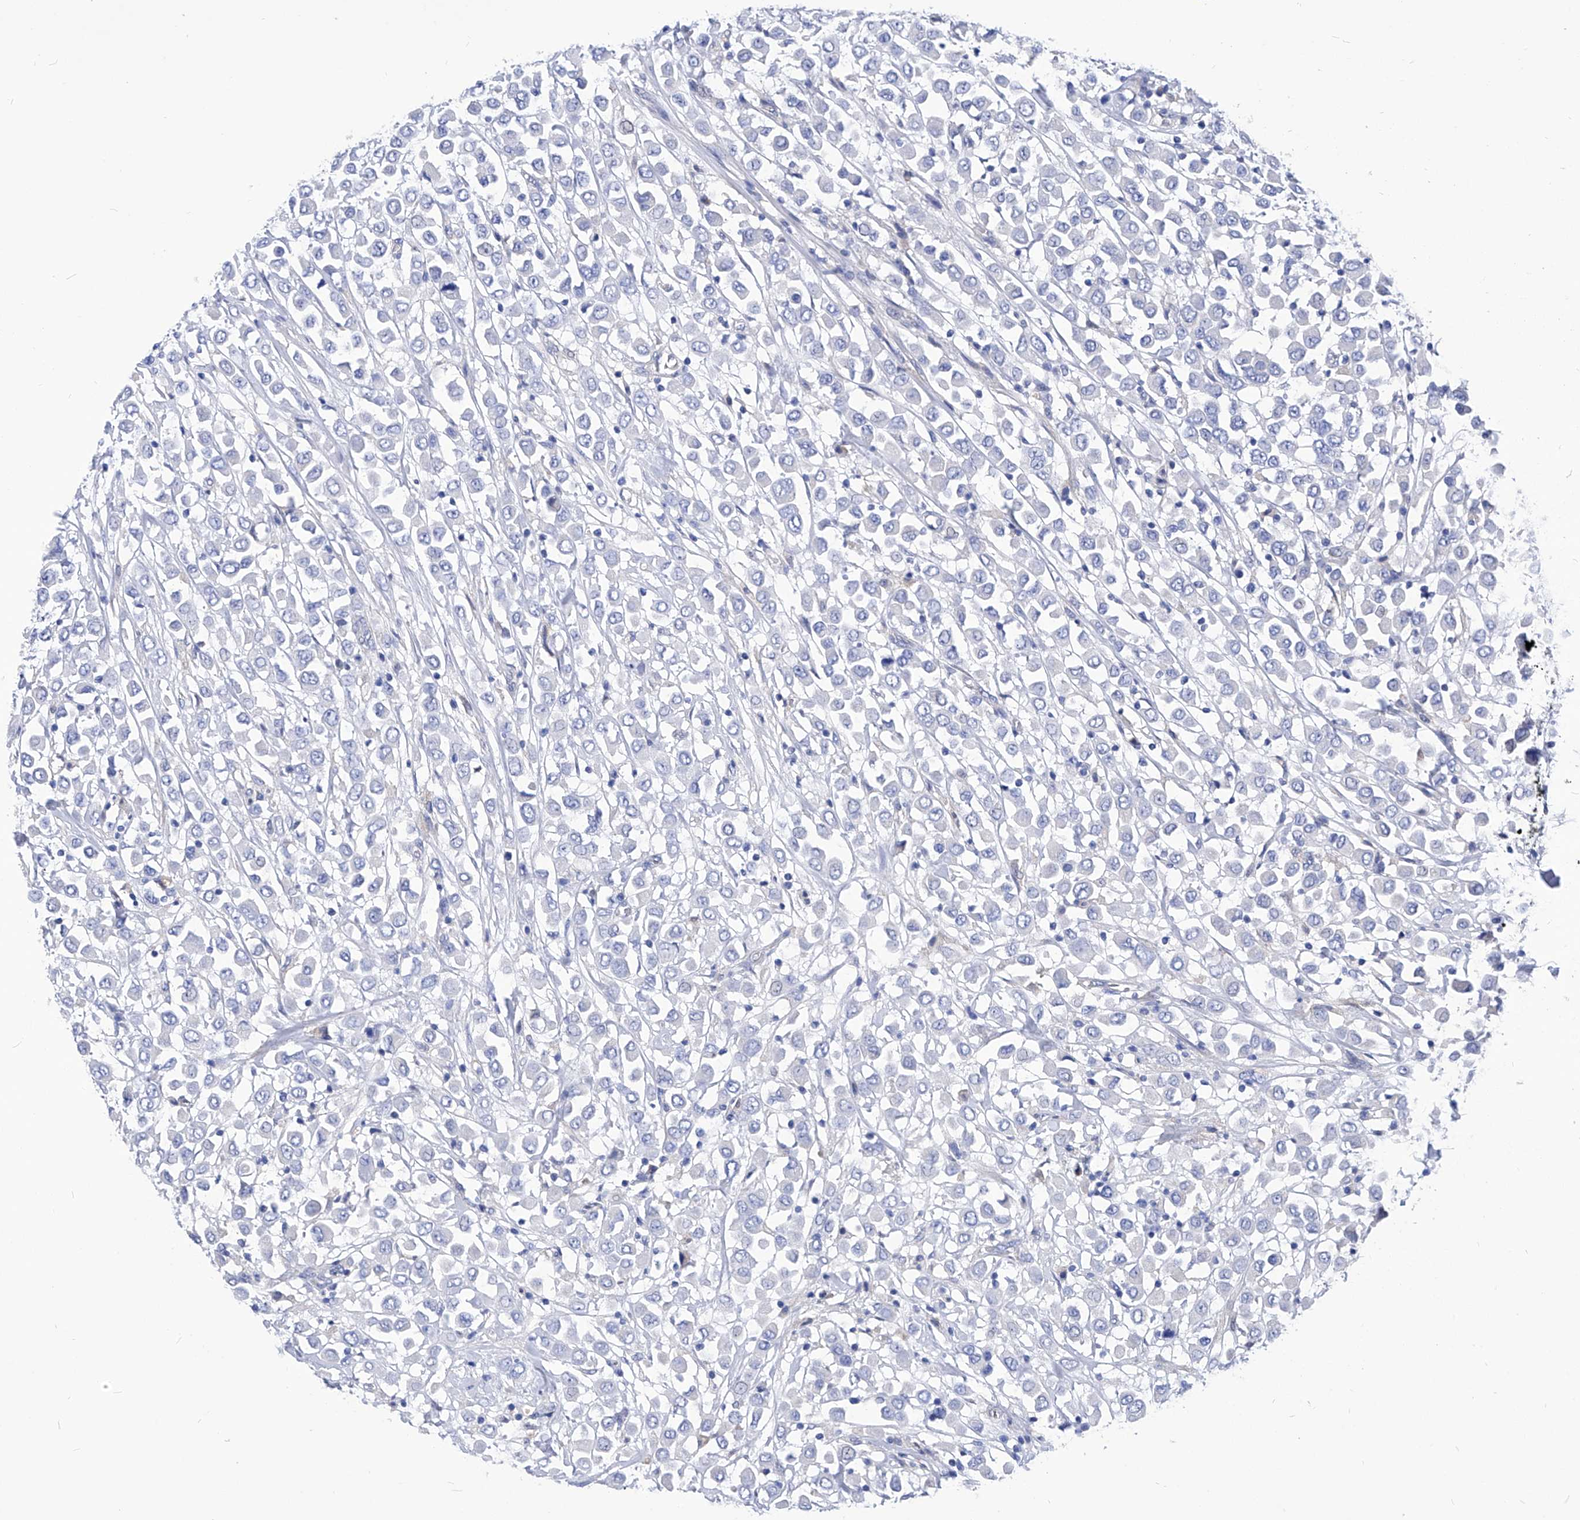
{"staining": {"intensity": "negative", "quantity": "none", "location": "none"}, "tissue": "breast cancer", "cell_type": "Tumor cells", "image_type": "cancer", "snomed": [{"axis": "morphology", "description": "Duct carcinoma"}, {"axis": "topography", "description": "Breast"}], "caption": "Immunohistochemistry (IHC) micrograph of human breast cancer stained for a protein (brown), which shows no staining in tumor cells.", "gene": "XPNPEP1", "patient": {"sex": "female", "age": 61}}